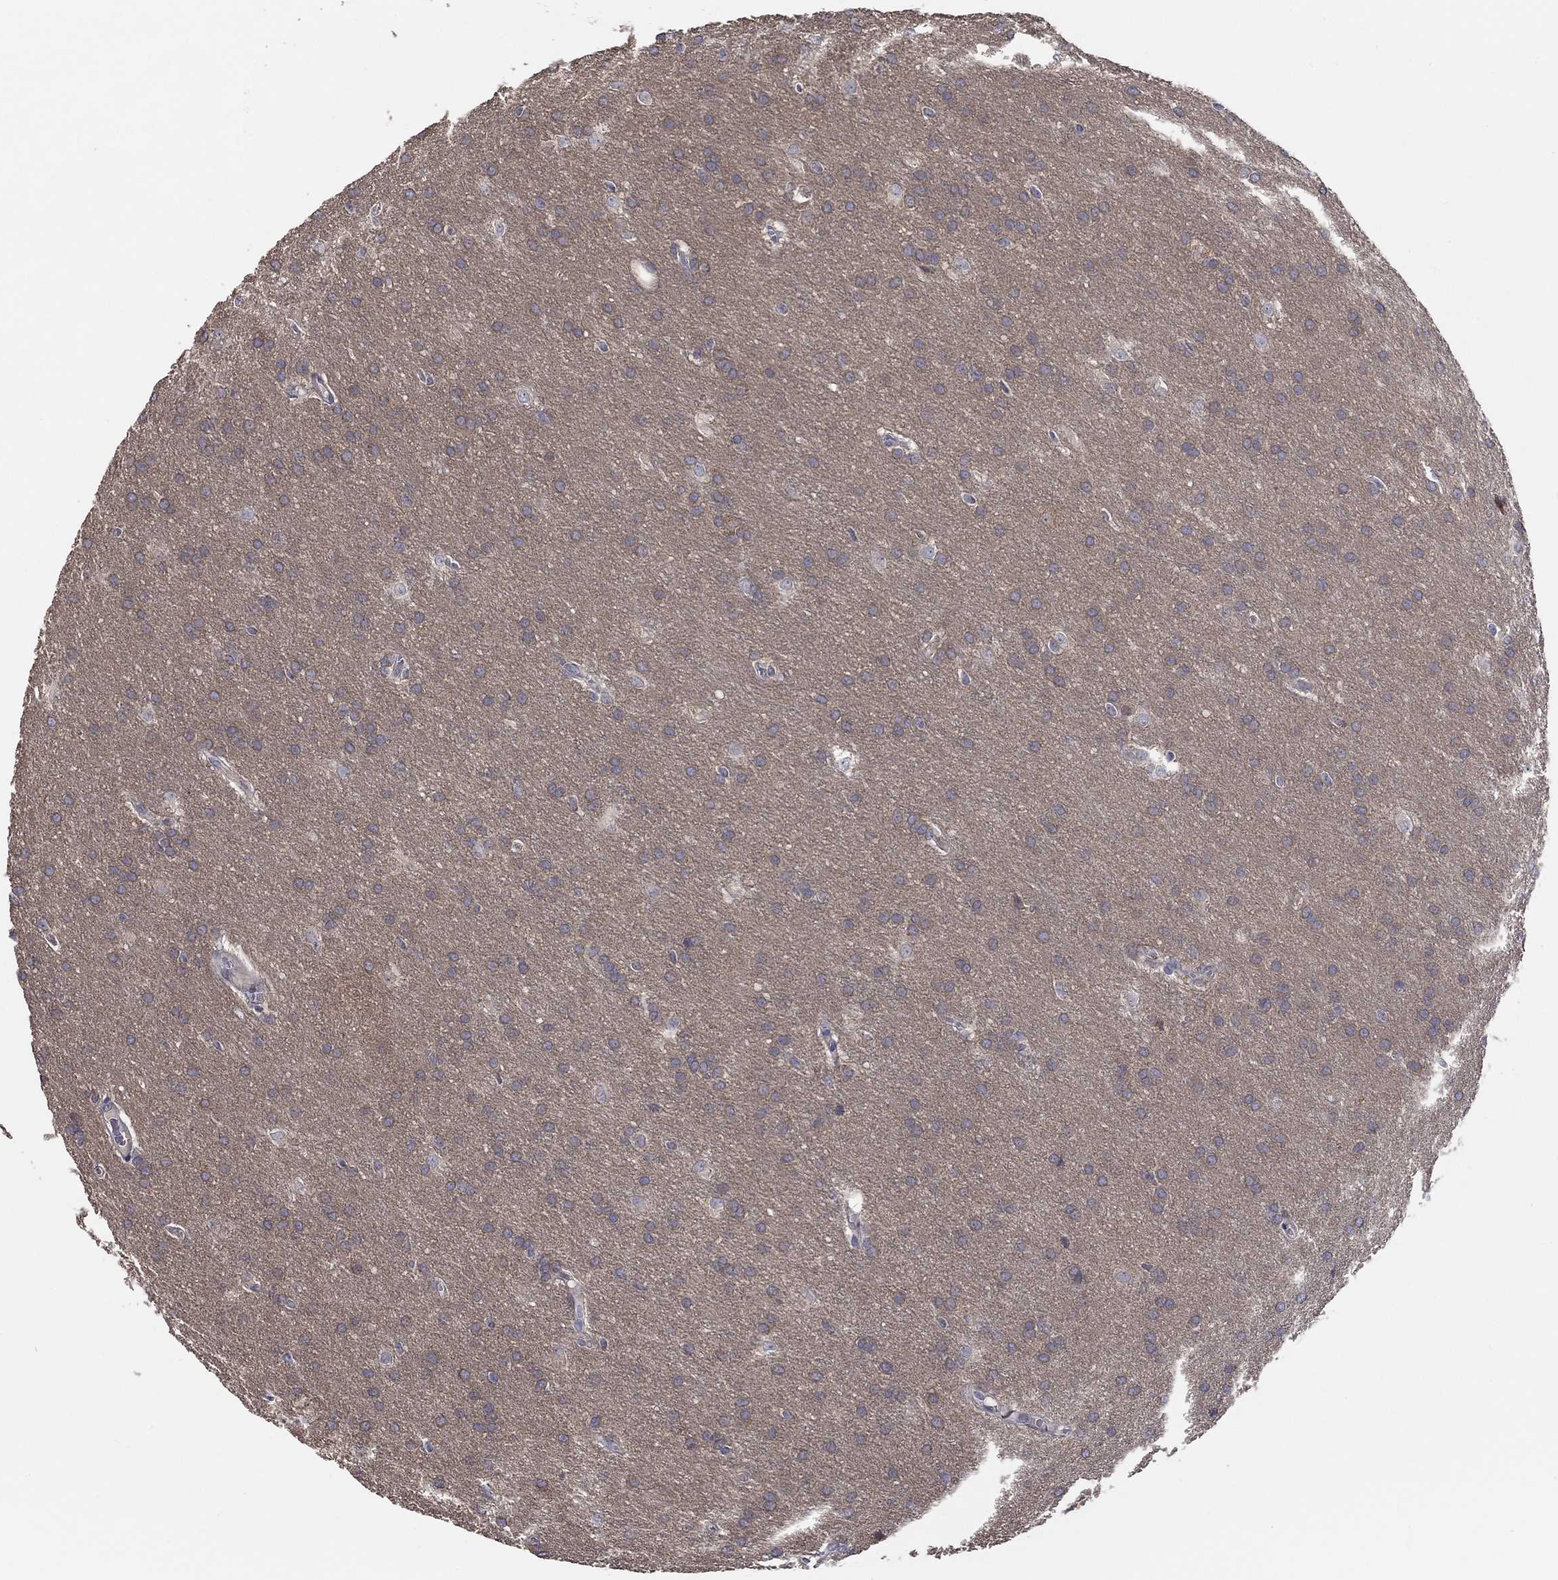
{"staining": {"intensity": "weak", "quantity": "<25%", "location": "cytoplasmic/membranous"}, "tissue": "glioma", "cell_type": "Tumor cells", "image_type": "cancer", "snomed": [{"axis": "morphology", "description": "Glioma, malignant, Low grade"}, {"axis": "topography", "description": "Brain"}], "caption": "An image of human glioma is negative for staining in tumor cells.", "gene": "DOCK3", "patient": {"sex": "female", "age": 32}}